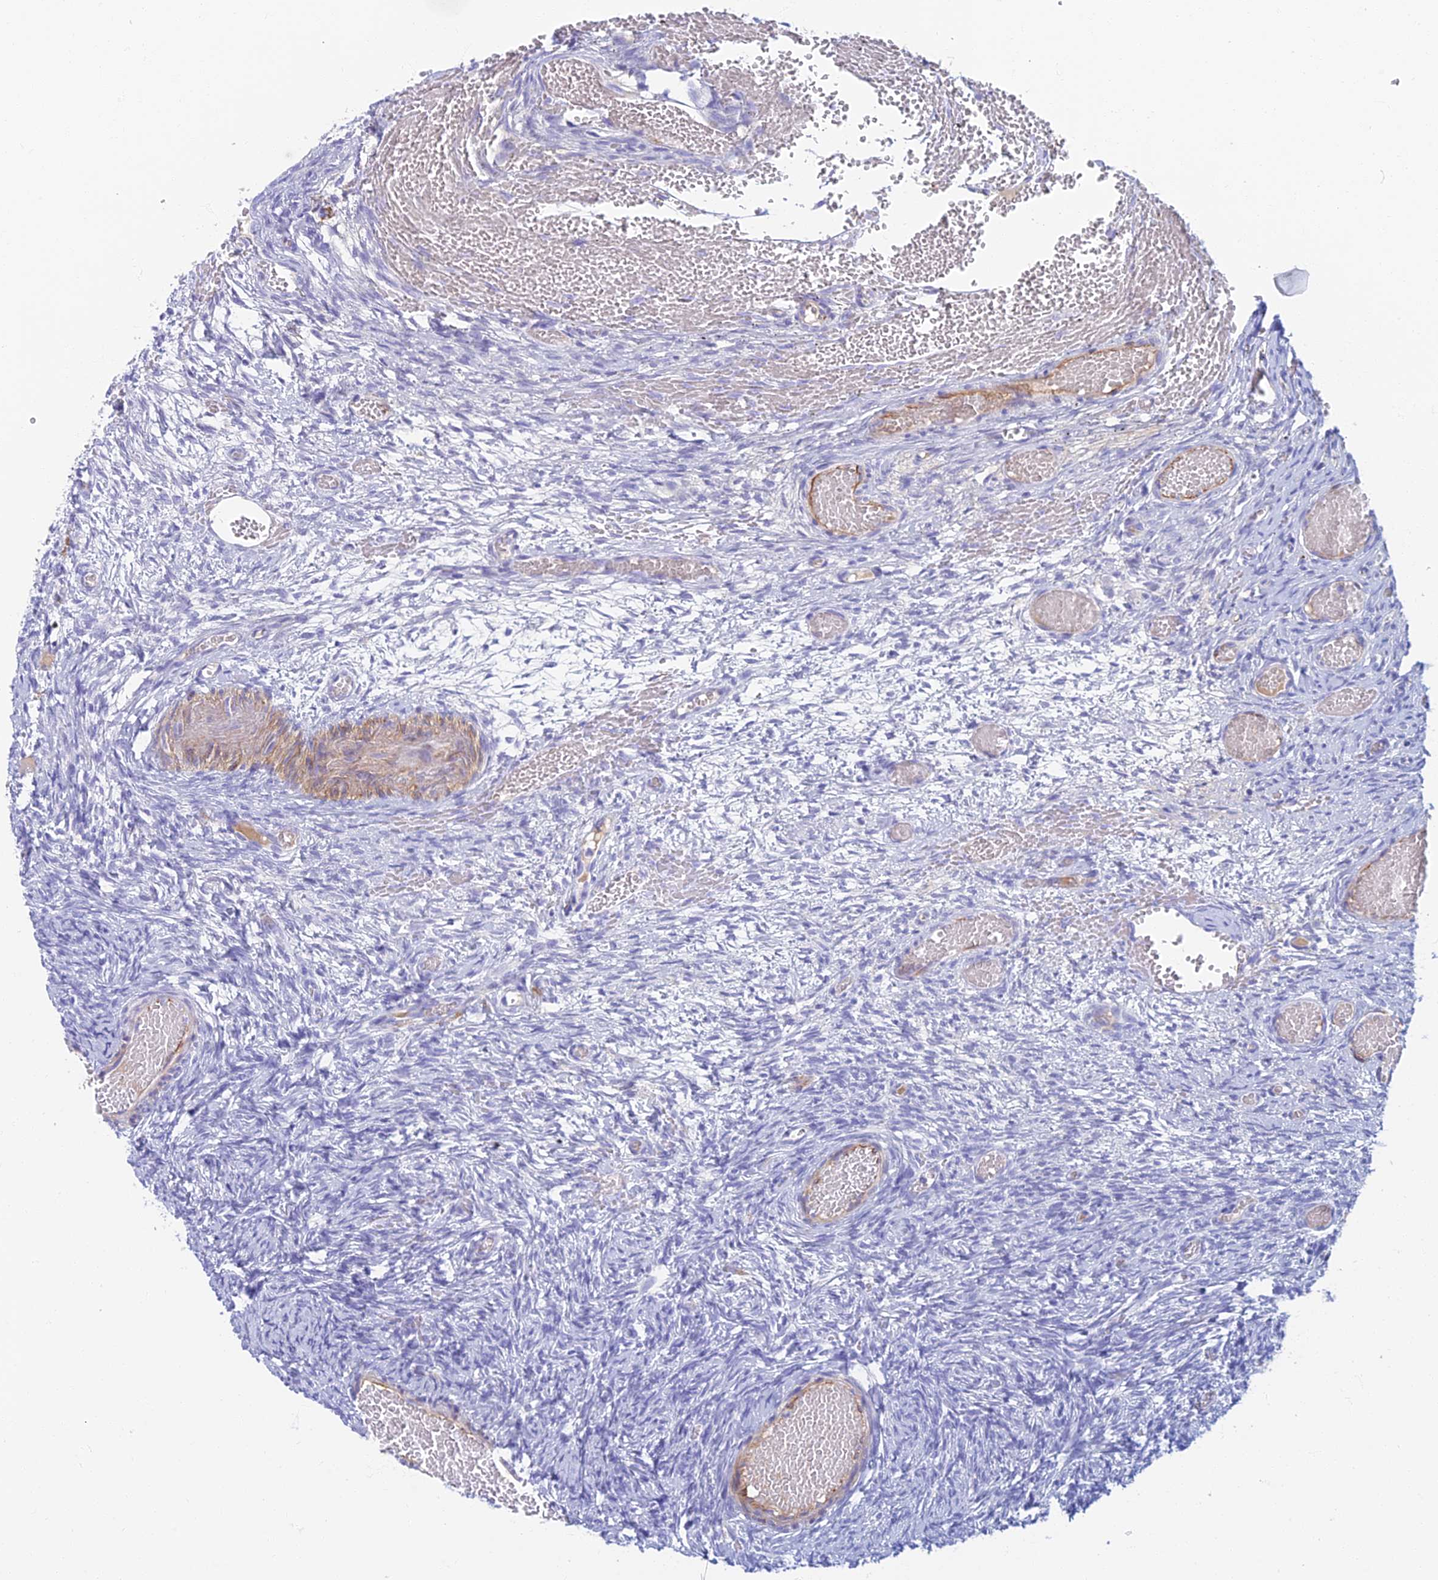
{"staining": {"intensity": "negative", "quantity": "none", "location": "none"}, "tissue": "ovary", "cell_type": "Follicle cells", "image_type": "normal", "snomed": [{"axis": "morphology", "description": "Adenocarcinoma, NOS"}, {"axis": "topography", "description": "Endometrium"}], "caption": "Immunohistochemistry image of normal ovary: ovary stained with DAB (3,3'-diaminobenzidine) exhibits no significant protein positivity in follicle cells.", "gene": "ETFRF1", "patient": {"sex": "female", "age": 32}}